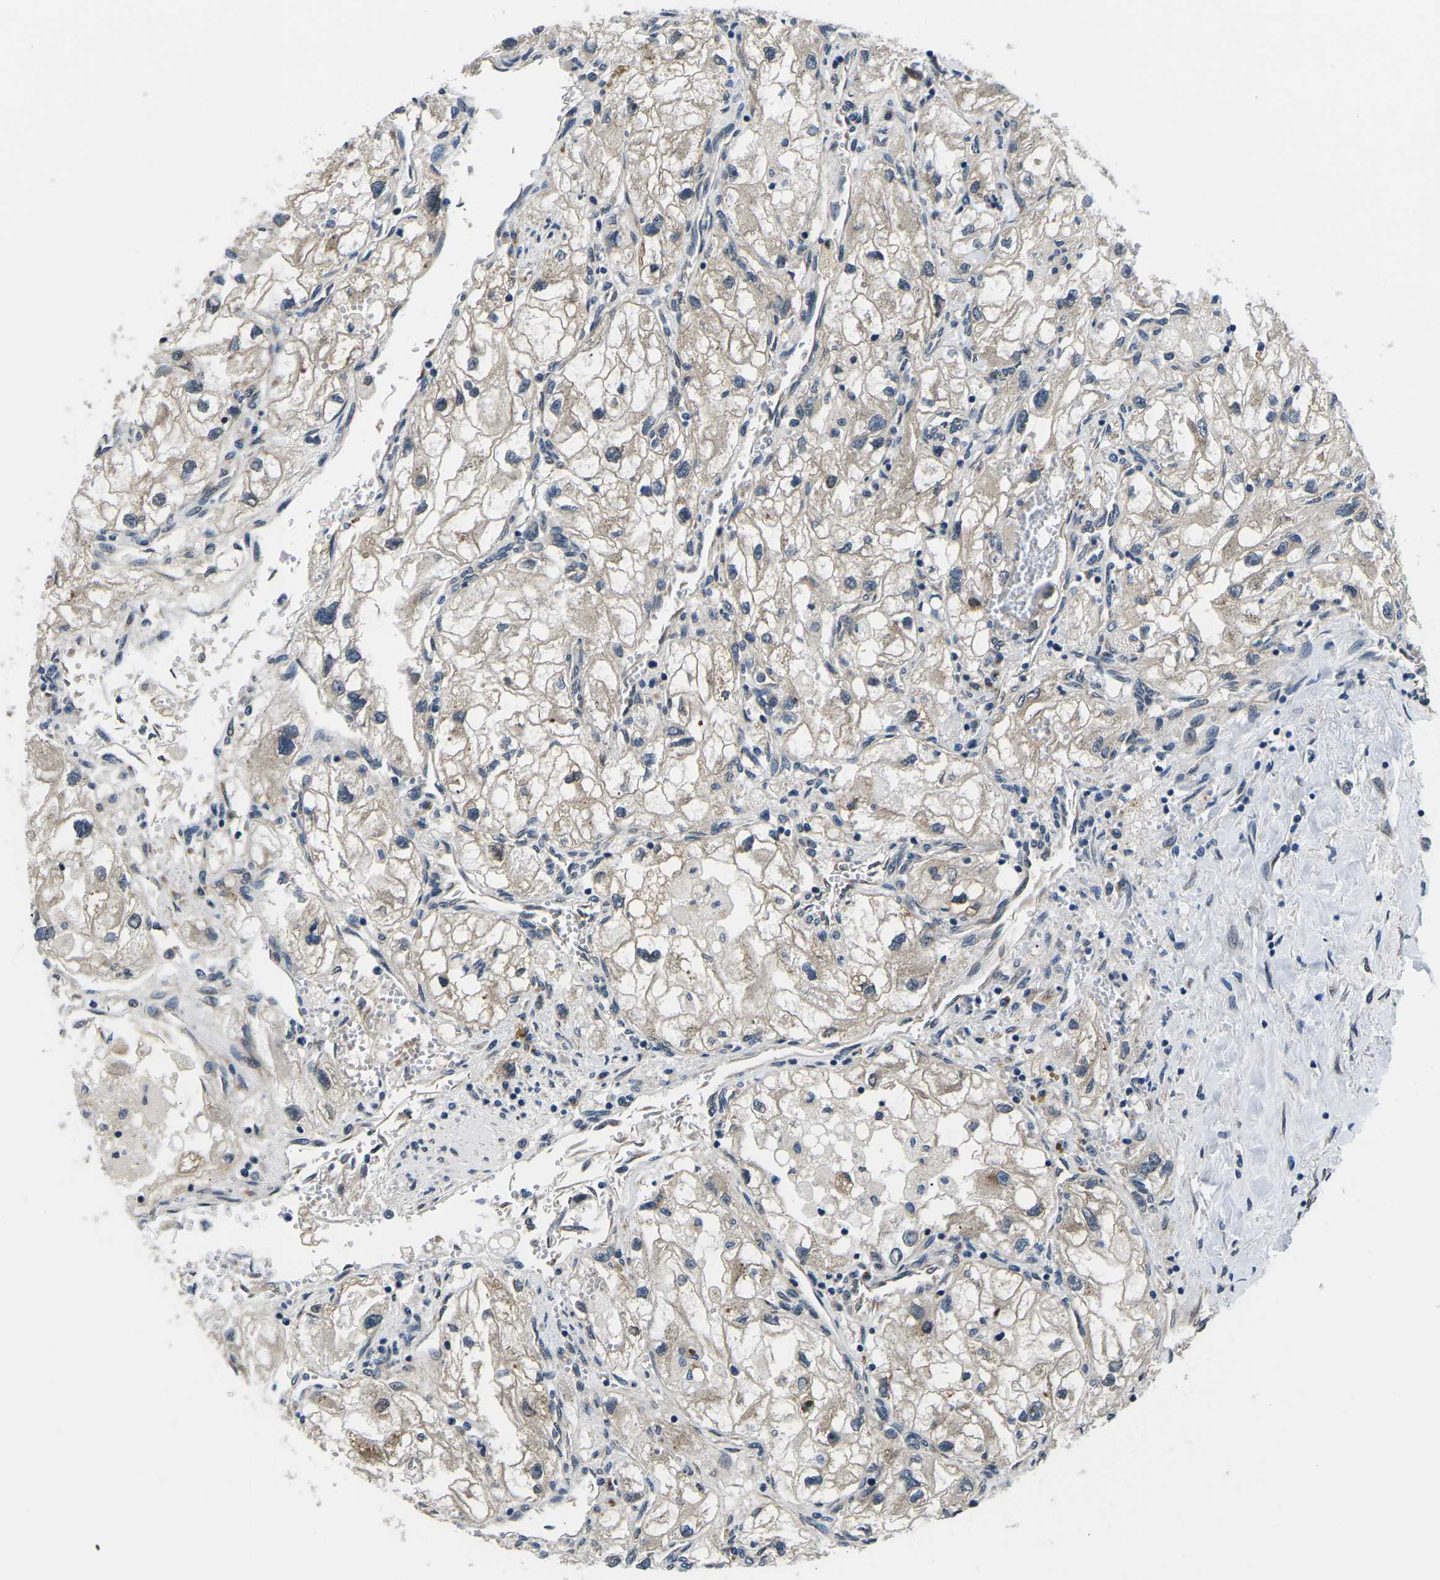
{"staining": {"intensity": "weak", "quantity": "<25%", "location": "cytoplasmic/membranous"}, "tissue": "renal cancer", "cell_type": "Tumor cells", "image_type": "cancer", "snomed": [{"axis": "morphology", "description": "Adenocarcinoma, NOS"}, {"axis": "topography", "description": "Kidney"}], "caption": "Tumor cells are negative for protein expression in human adenocarcinoma (renal). Nuclei are stained in blue.", "gene": "SNX10", "patient": {"sex": "female", "age": 70}}